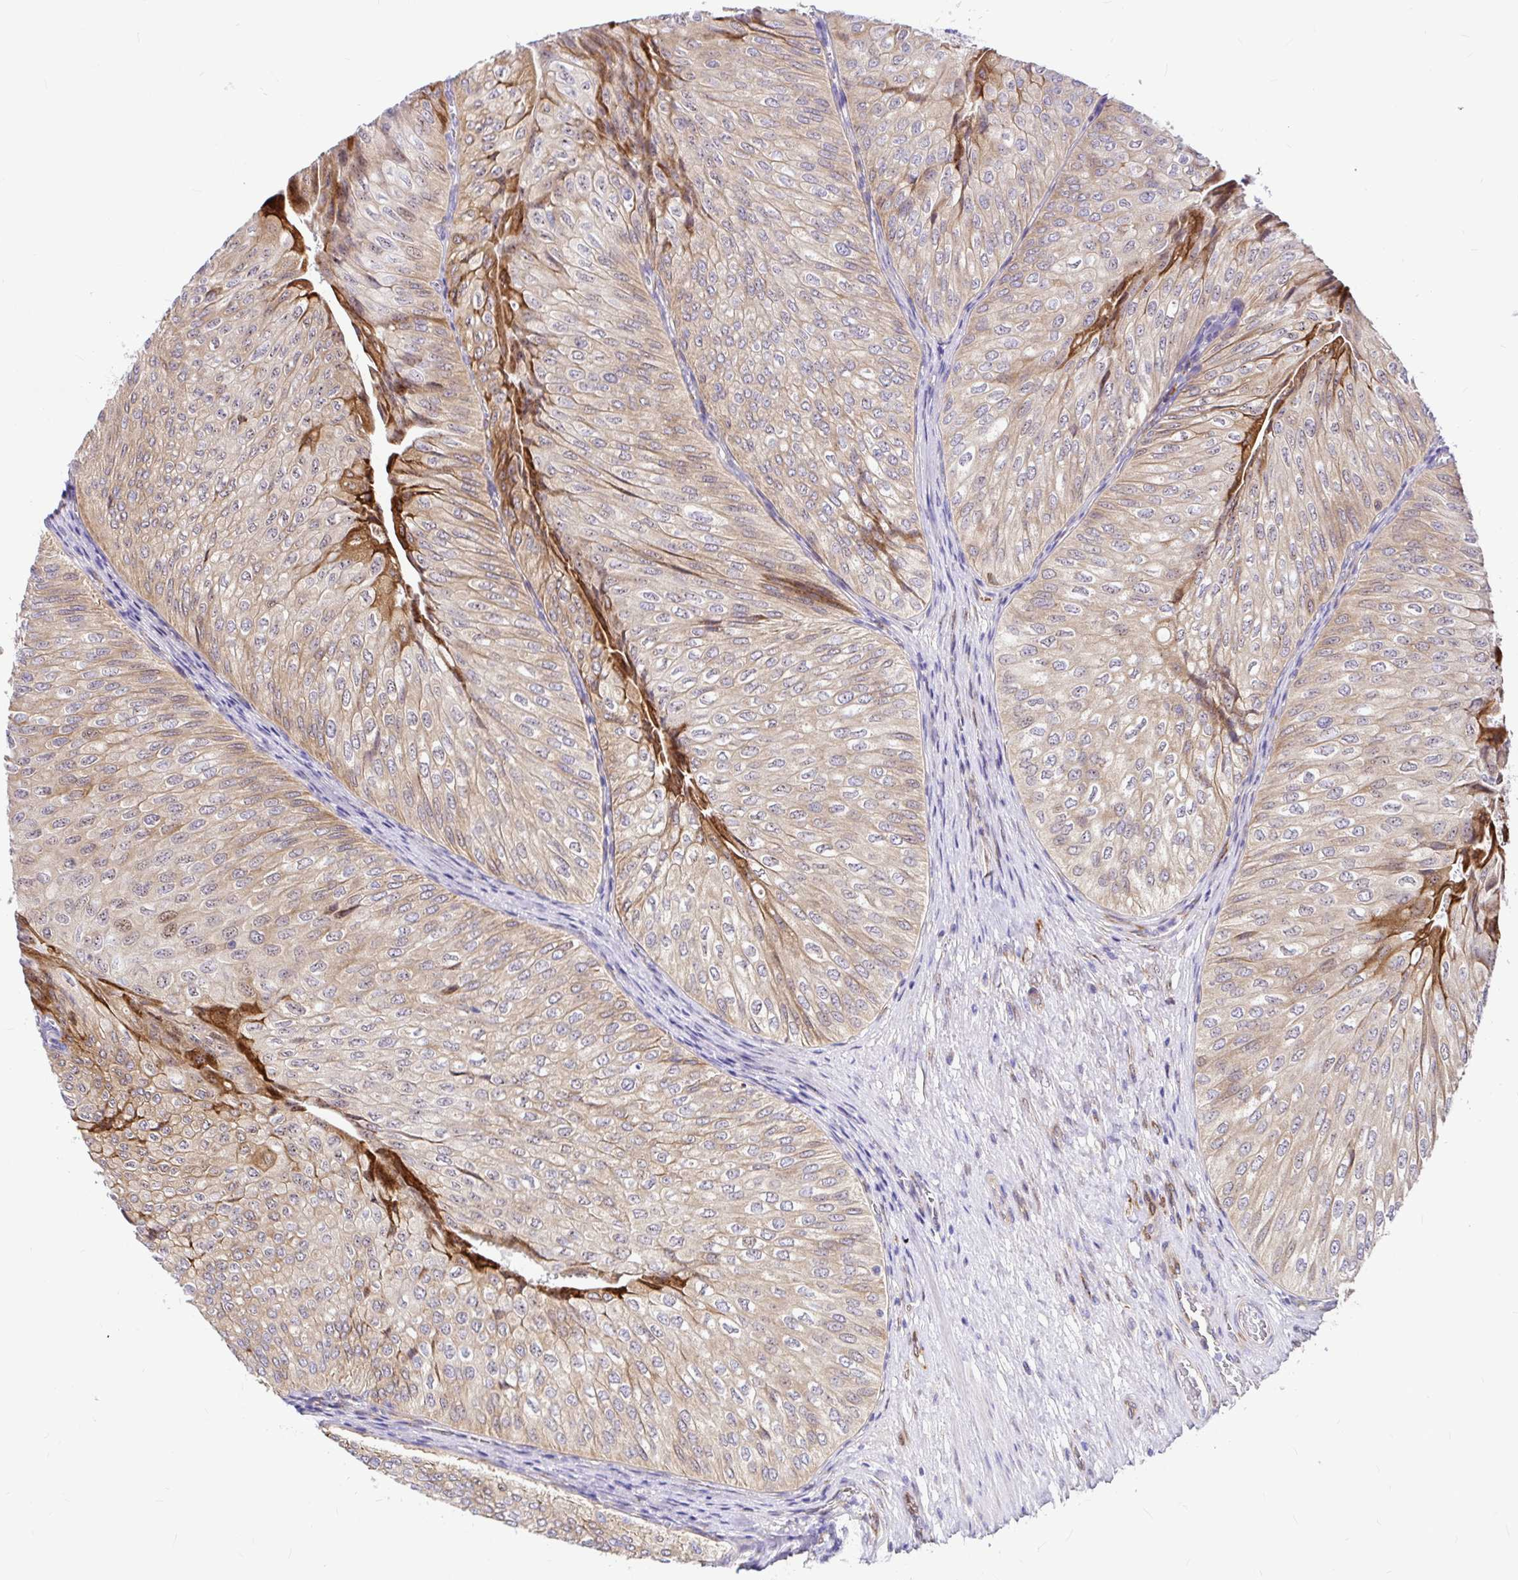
{"staining": {"intensity": "strong", "quantity": "<25%", "location": "cytoplasmic/membranous"}, "tissue": "urothelial cancer", "cell_type": "Tumor cells", "image_type": "cancer", "snomed": [{"axis": "morphology", "description": "Urothelial carcinoma, NOS"}, {"axis": "topography", "description": "Urinary bladder"}], "caption": "An IHC micrograph of tumor tissue is shown. Protein staining in brown labels strong cytoplasmic/membranous positivity in transitional cell carcinoma within tumor cells.", "gene": "GABBR2", "patient": {"sex": "male", "age": 62}}